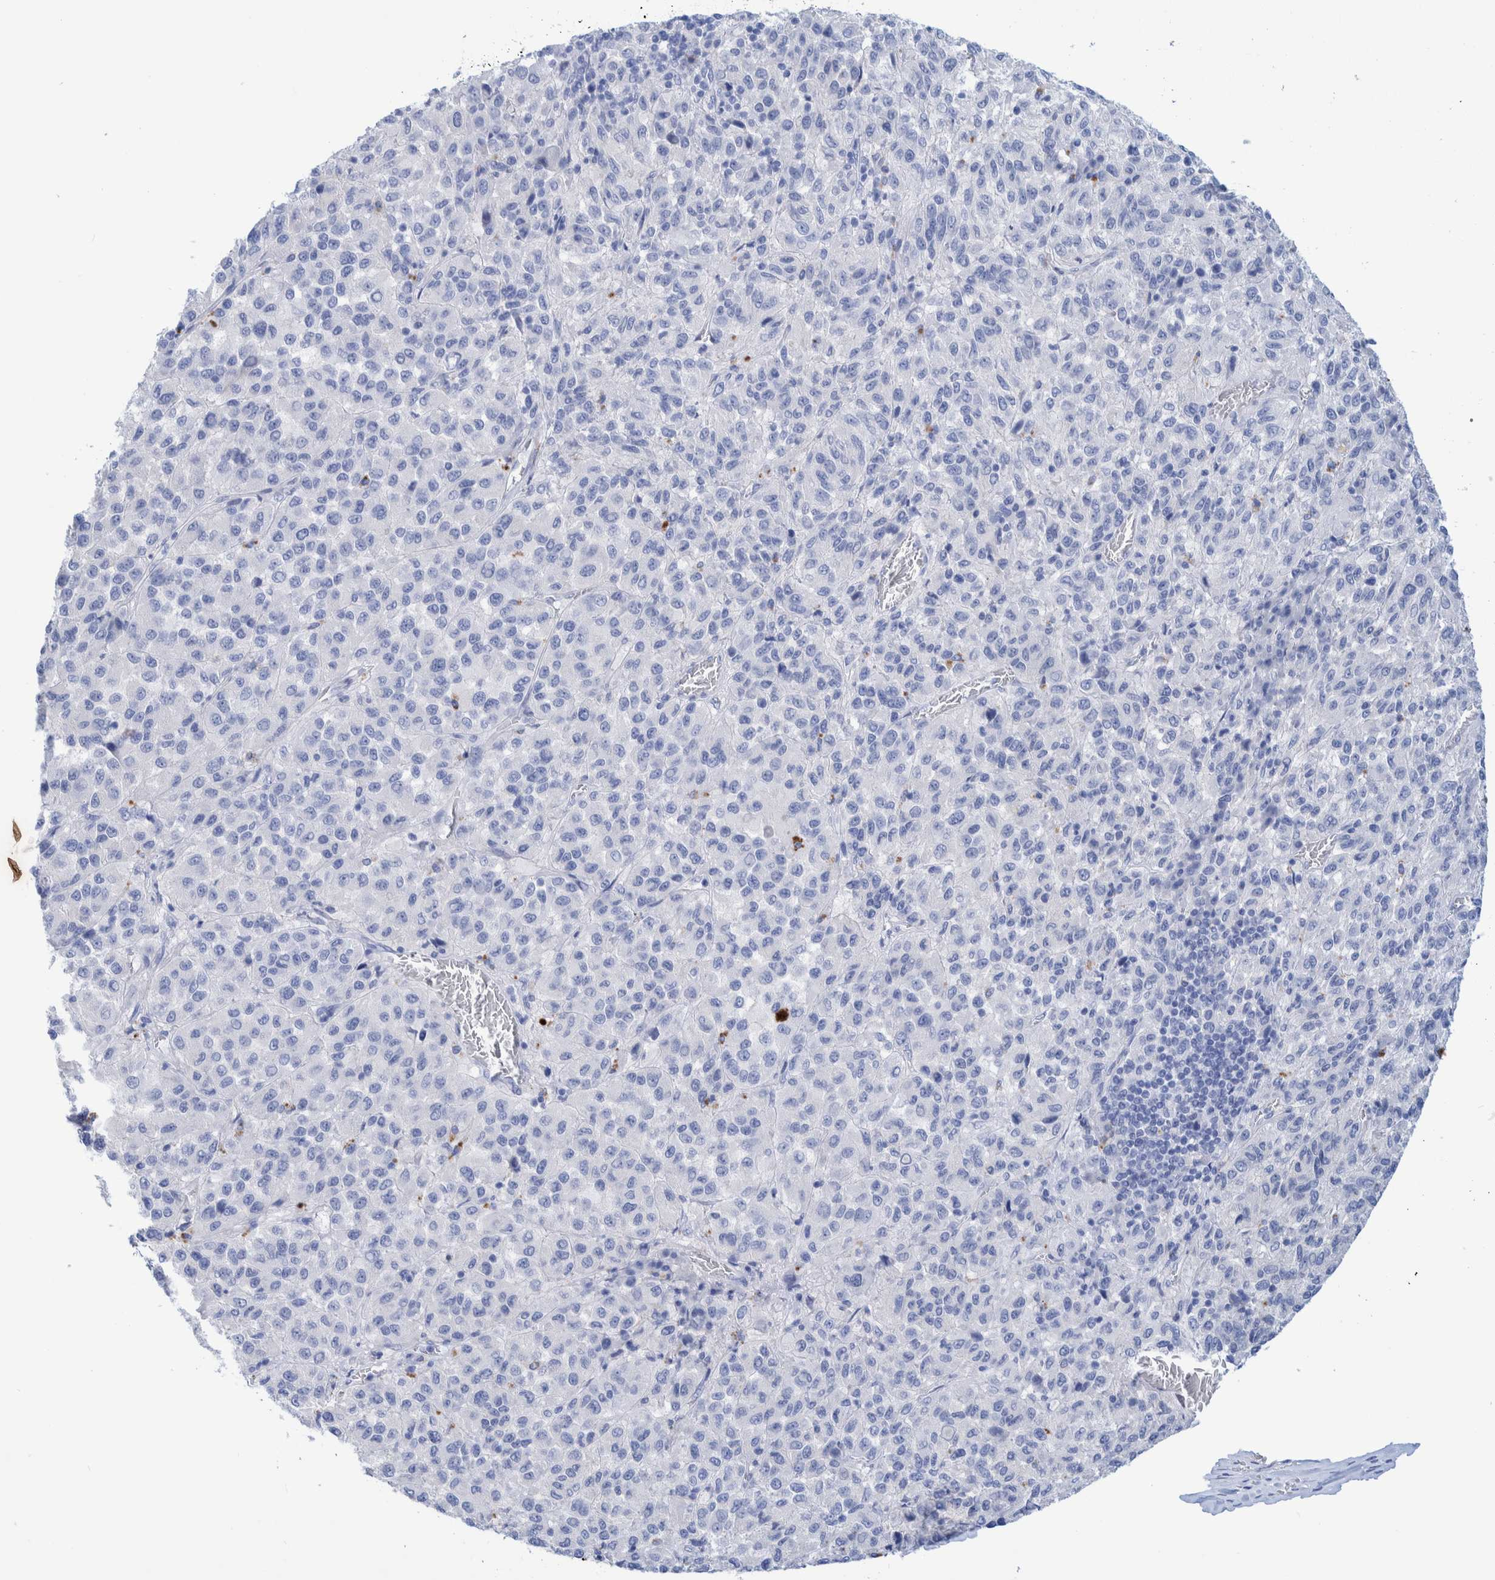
{"staining": {"intensity": "negative", "quantity": "none", "location": "none"}, "tissue": "skin cancer", "cell_type": "Tumor cells", "image_type": "cancer", "snomed": [{"axis": "morphology", "description": "Squamous cell carcinoma, NOS"}, {"axis": "topography", "description": "Skin"}], "caption": "Immunohistochemistry (IHC) micrograph of human skin squamous cell carcinoma stained for a protein (brown), which displays no expression in tumor cells.", "gene": "PERP", "patient": {"sex": "female", "age": 73}}